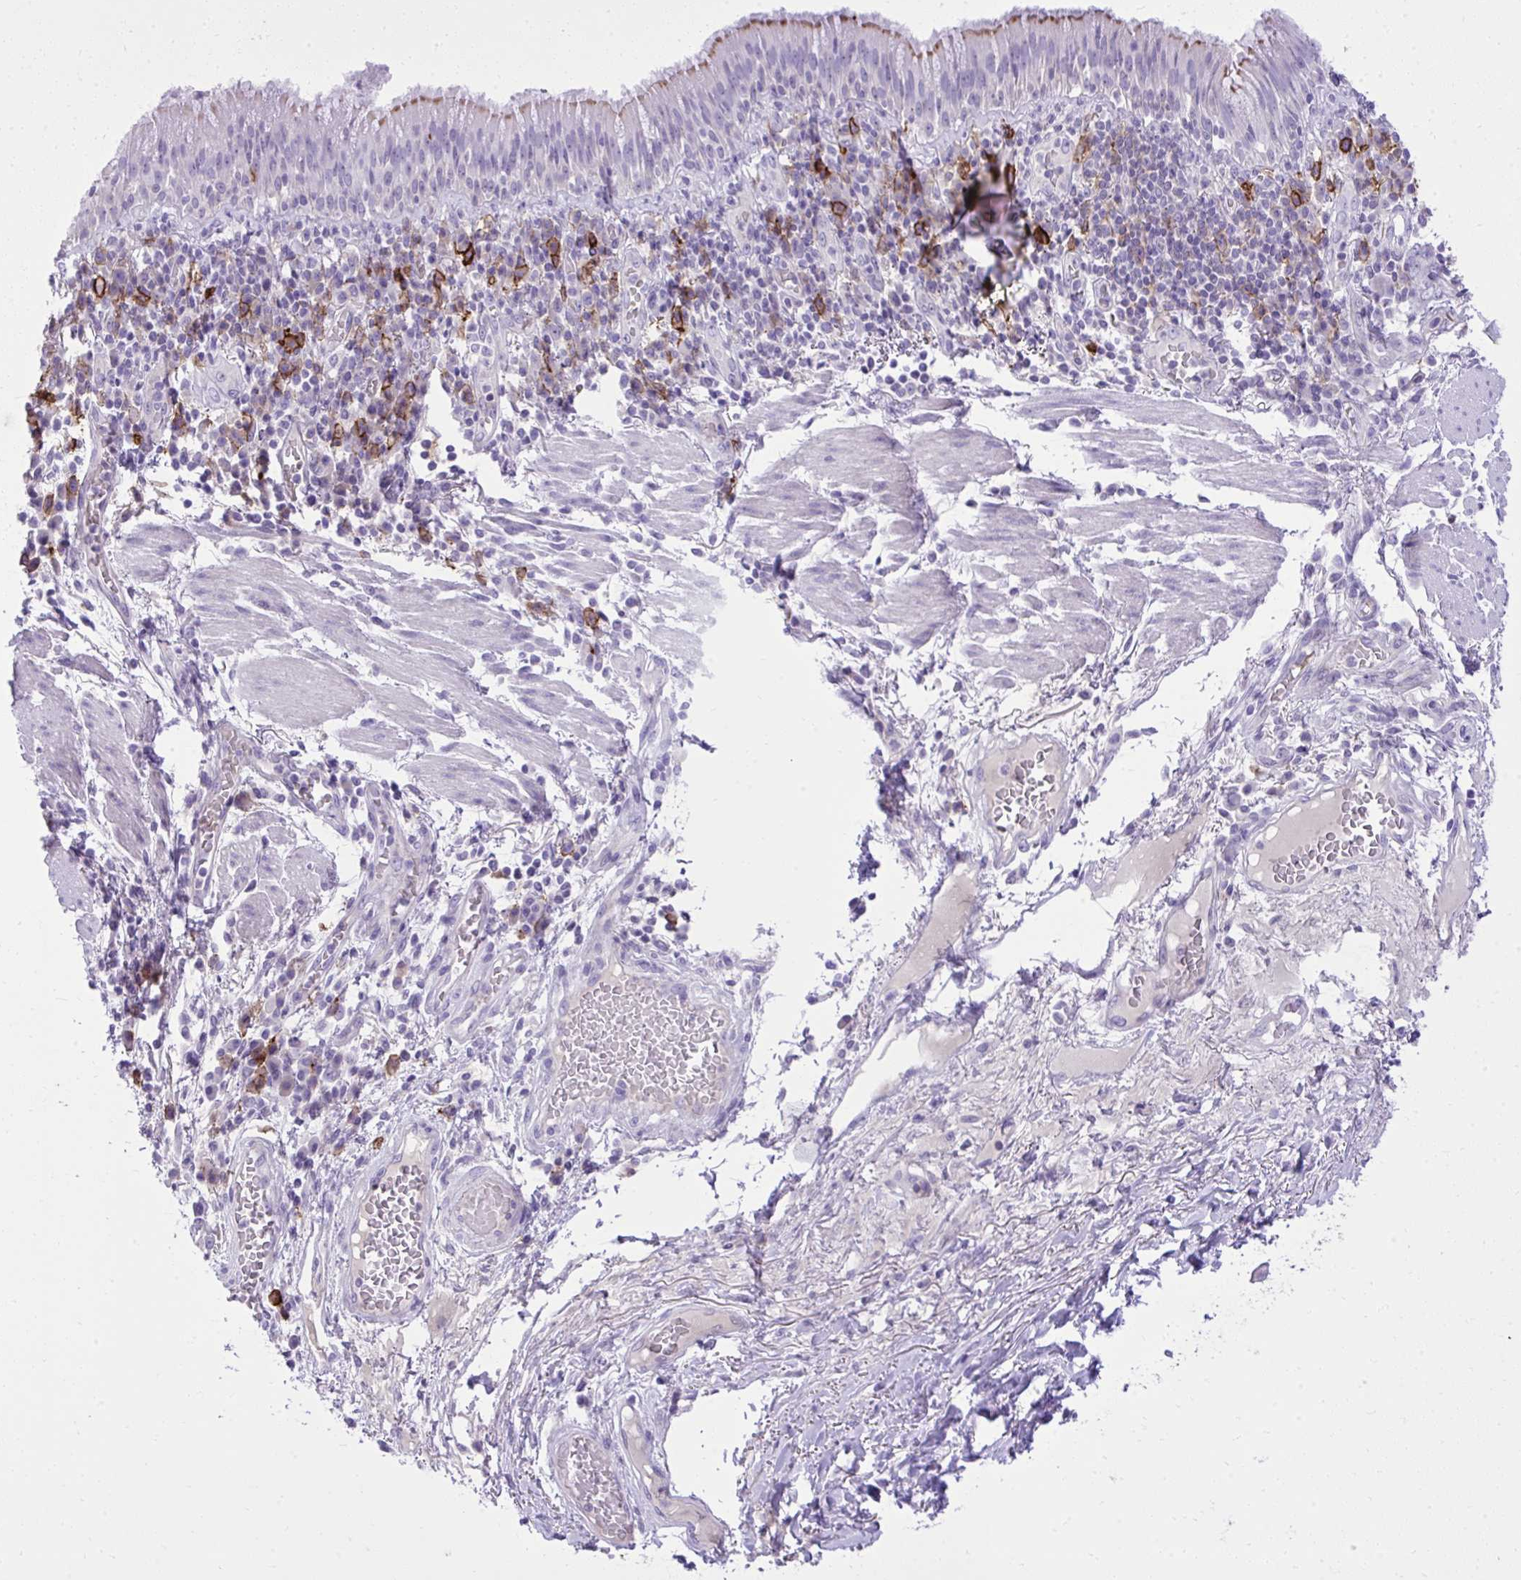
{"staining": {"intensity": "moderate", "quantity": "<25%", "location": "cytoplasmic/membranous"}, "tissue": "bronchus", "cell_type": "Respiratory epithelial cells", "image_type": "normal", "snomed": [{"axis": "morphology", "description": "Normal tissue, NOS"}, {"axis": "topography", "description": "Cartilage tissue"}, {"axis": "topography", "description": "Bronchus"}], "caption": "Unremarkable bronchus shows moderate cytoplasmic/membranous positivity in about <25% of respiratory epithelial cells, visualized by immunohistochemistry. (DAB (3,3'-diaminobenzidine) IHC with brightfield microscopy, high magnification).", "gene": "PITPNM3", "patient": {"sex": "male", "age": 56}}